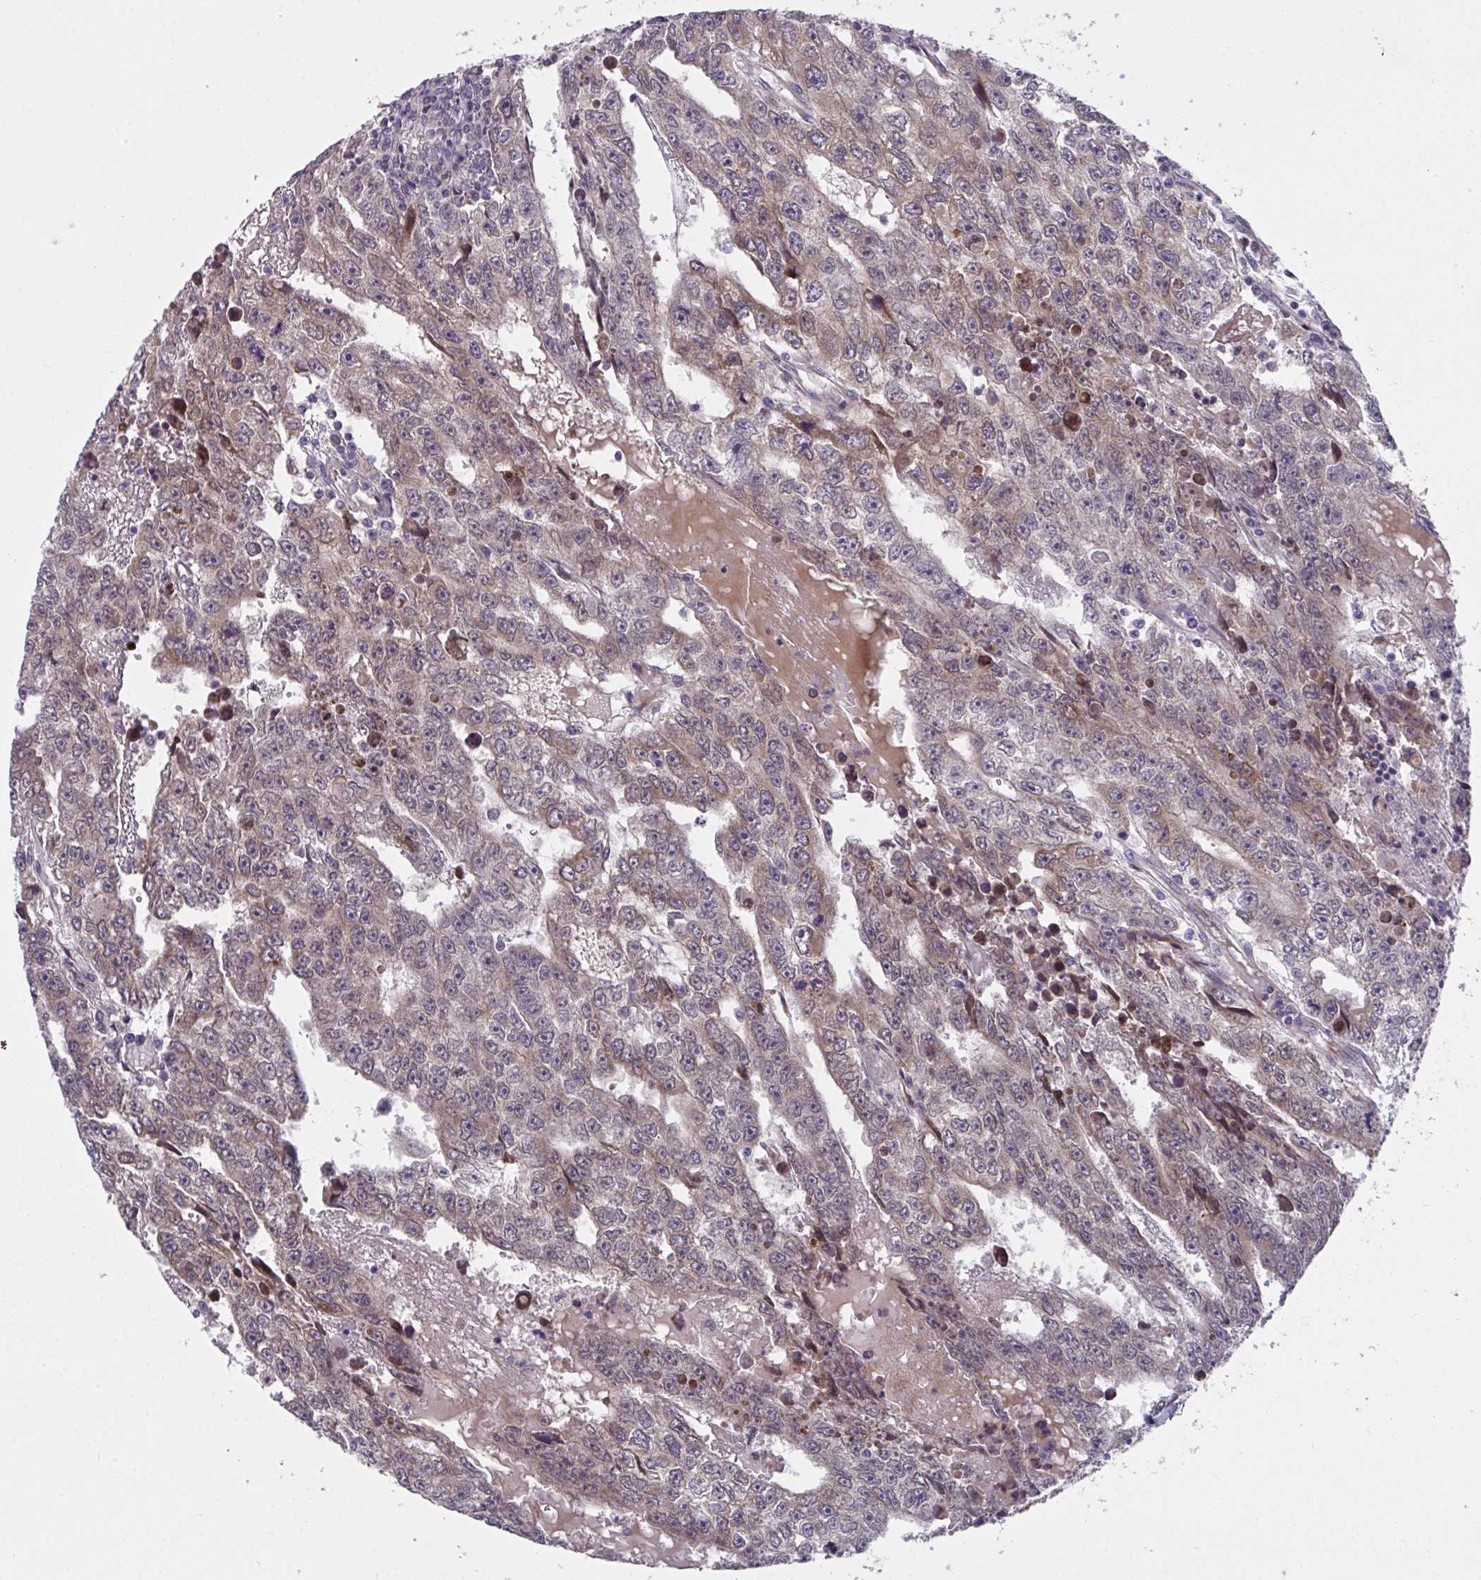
{"staining": {"intensity": "moderate", "quantity": ">75%", "location": "cytoplasmic/membranous"}, "tissue": "testis cancer", "cell_type": "Tumor cells", "image_type": "cancer", "snomed": [{"axis": "morphology", "description": "Carcinoma, Embryonal, NOS"}, {"axis": "topography", "description": "Testis"}], "caption": "Immunohistochemistry (IHC) micrograph of neoplastic tissue: human testis cancer stained using IHC reveals medium levels of moderate protein expression localized specifically in the cytoplasmic/membranous of tumor cells, appearing as a cytoplasmic/membranous brown color.", "gene": "SUSD4", "patient": {"sex": "male", "age": 20}}